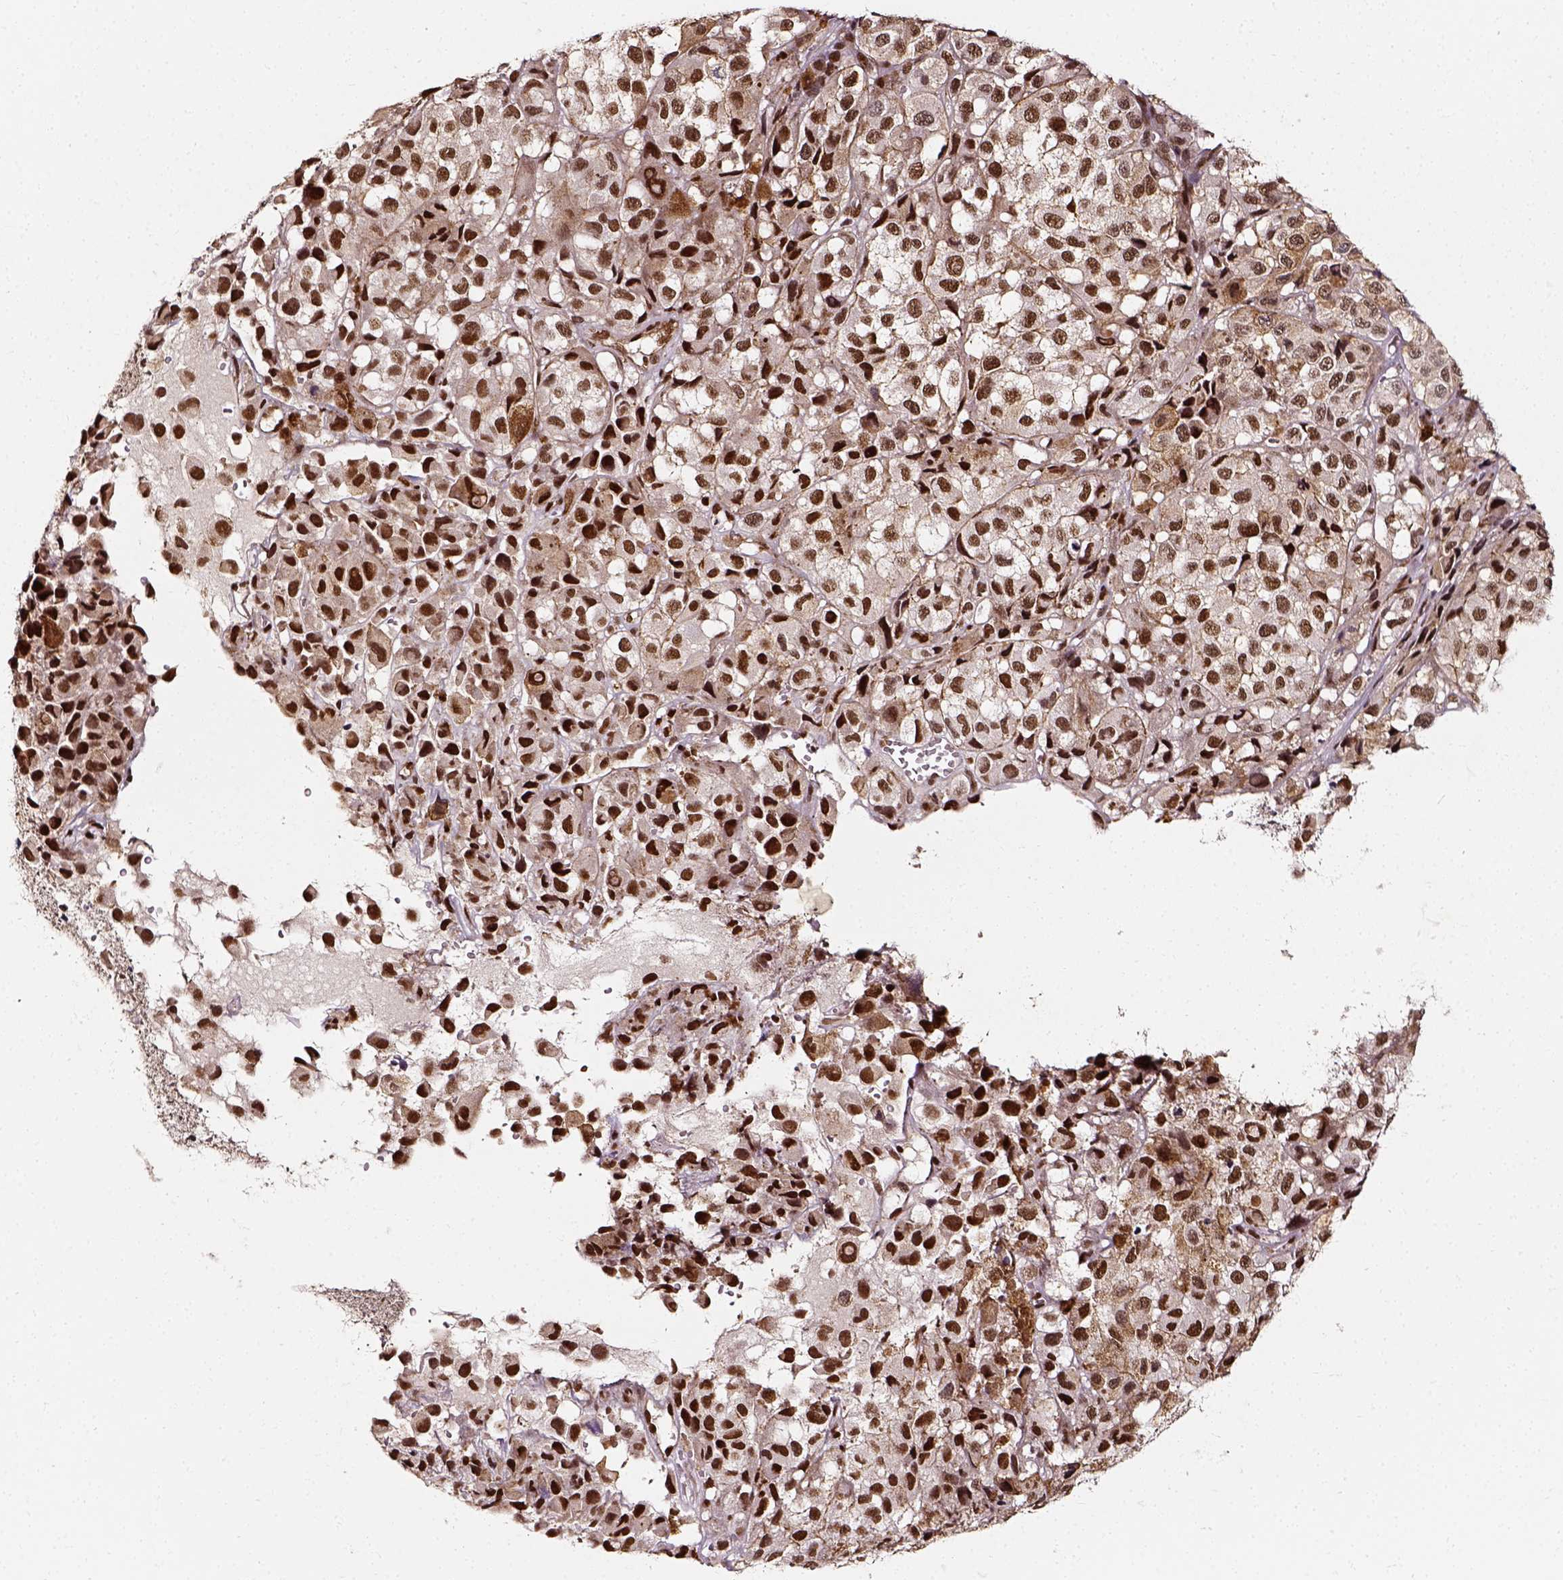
{"staining": {"intensity": "moderate", "quantity": ">75%", "location": "nuclear"}, "tissue": "melanoma", "cell_type": "Tumor cells", "image_type": "cancer", "snomed": [{"axis": "morphology", "description": "Malignant melanoma, NOS"}, {"axis": "topography", "description": "Skin"}], "caption": "Immunohistochemistry of malignant melanoma reveals medium levels of moderate nuclear positivity in about >75% of tumor cells. The staining was performed using DAB to visualize the protein expression in brown, while the nuclei were stained in blue with hematoxylin (Magnification: 20x).", "gene": "NACC1", "patient": {"sex": "male", "age": 93}}